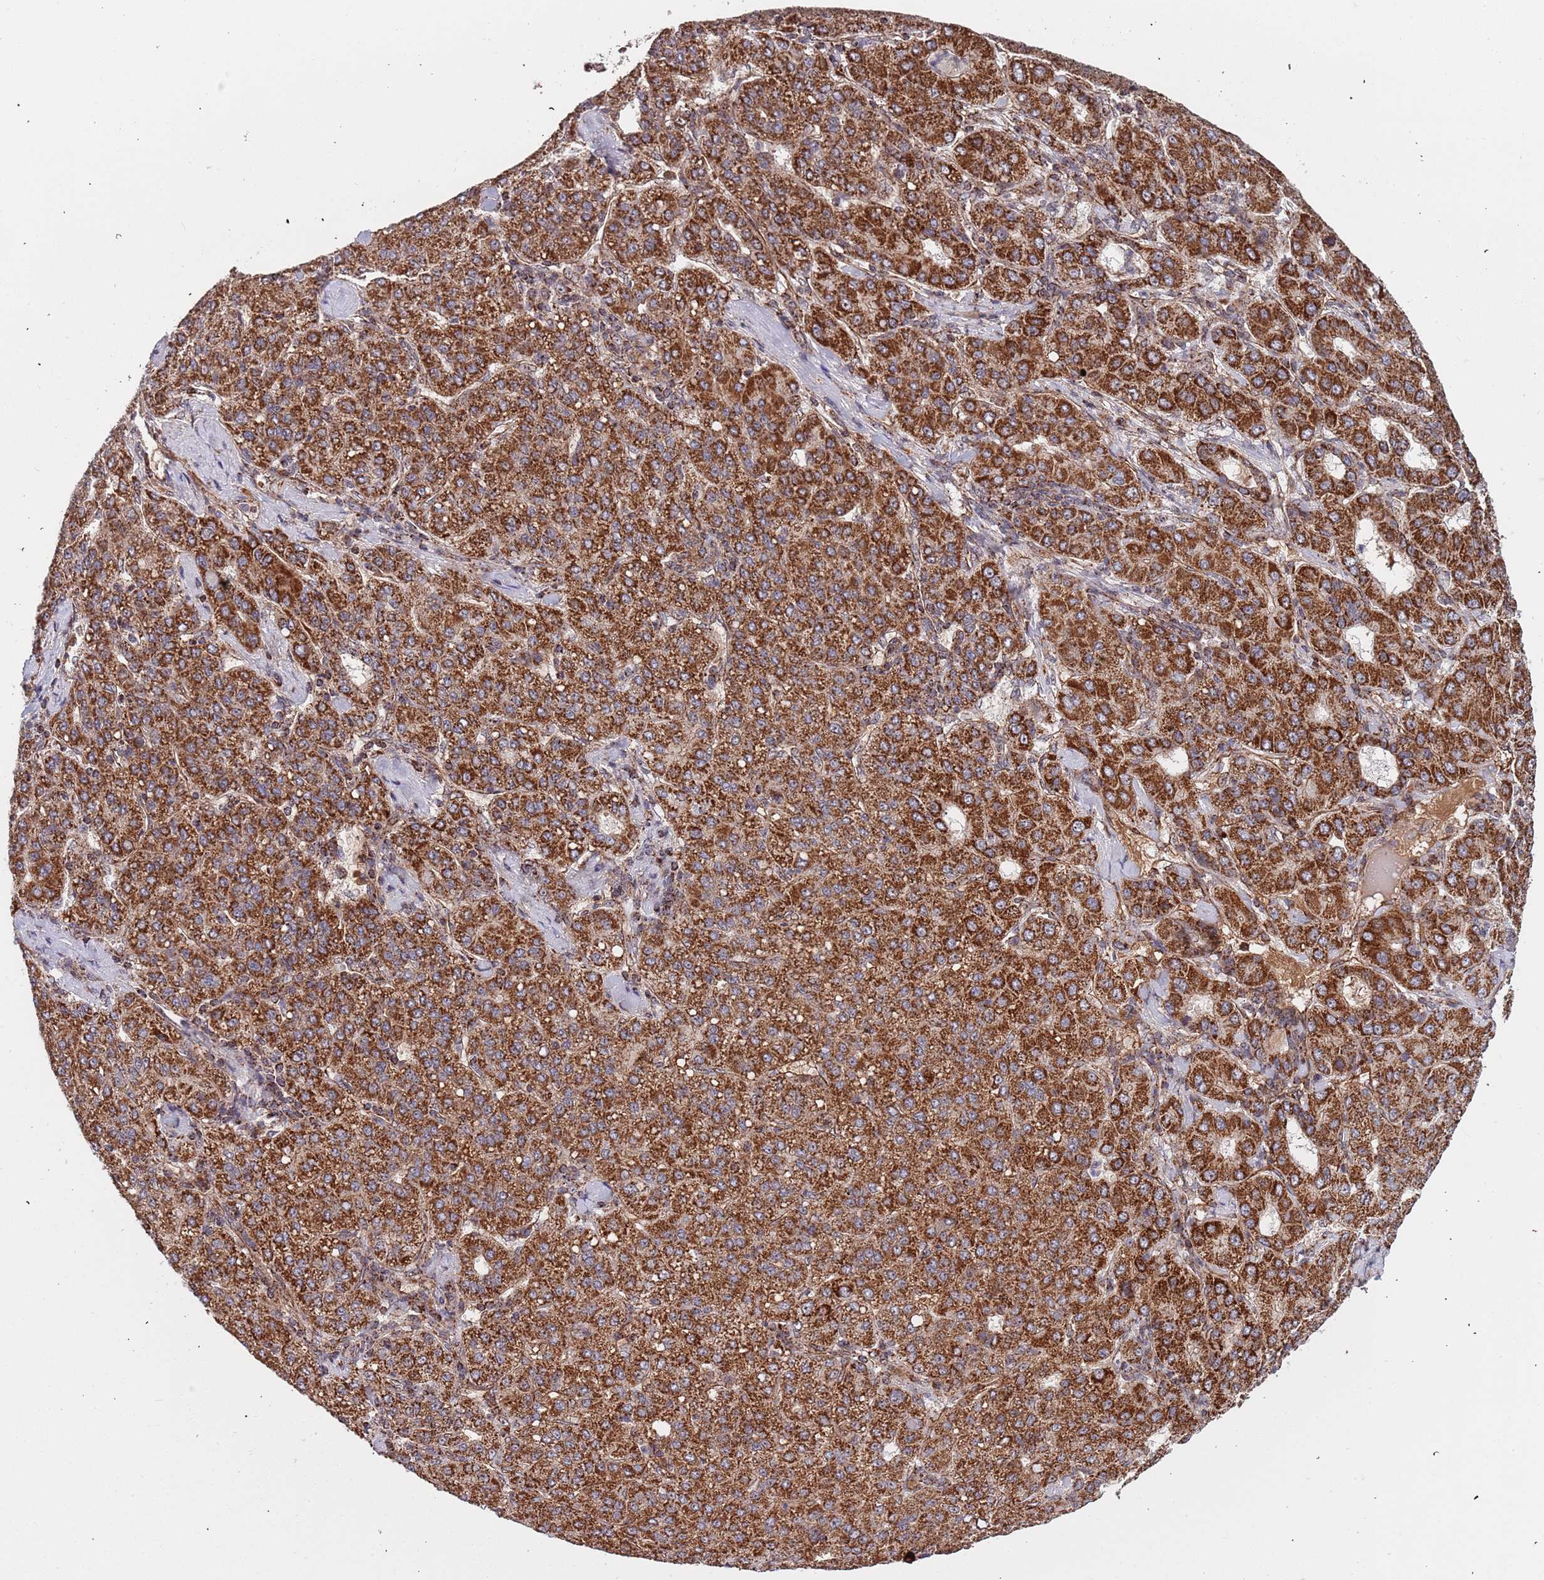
{"staining": {"intensity": "strong", "quantity": ">75%", "location": "cytoplasmic/membranous"}, "tissue": "liver cancer", "cell_type": "Tumor cells", "image_type": "cancer", "snomed": [{"axis": "morphology", "description": "Carcinoma, Hepatocellular, NOS"}, {"axis": "topography", "description": "Liver"}], "caption": "Protein expression analysis of liver cancer displays strong cytoplasmic/membranous expression in approximately >75% of tumor cells. The protein is shown in brown color, while the nuclei are stained blue.", "gene": "DCHS1", "patient": {"sex": "male", "age": 65}}